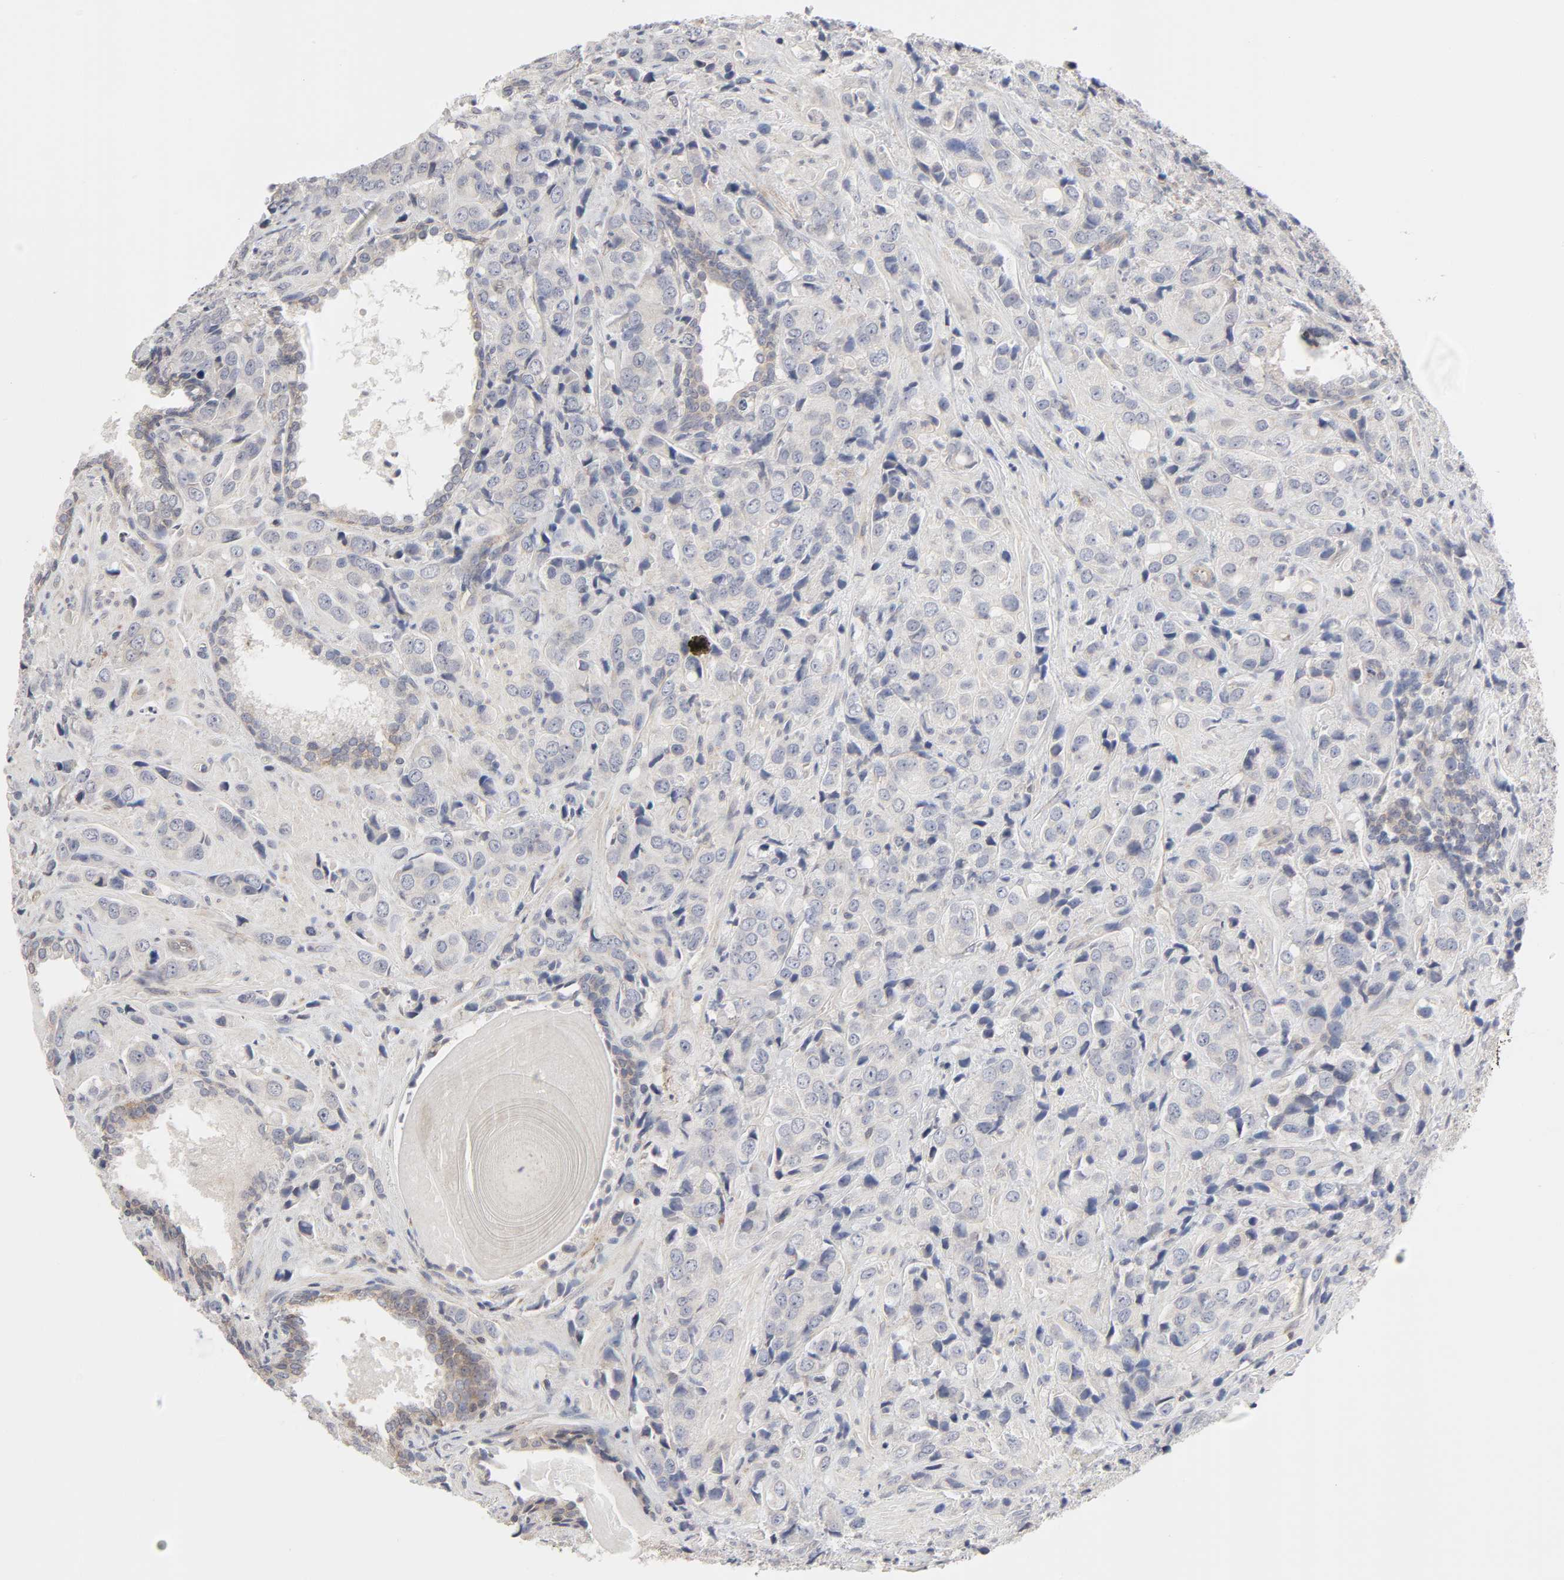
{"staining": {"intensity": "weak", "quantity": "25%-75%", "location": "cytoplasmic/membranous"}, "tissue": "prostate cancer", "cell_type": "Tumor cells", "image_type": "cancer", "snomed": [{"axis": "morphology", "description": "Adenocarcinoma, High grade"}, {"axis": "topography", "description": "Prostate"}], "caption": "This photomicrograph demonstrates immunohistochemistry staining of prostate adenocarcinoma (high-grade), with low weak cytoplasmic/membranous expression in about 25%-75% of tumor cells.", "gene": "IL4R", "patient": {"sex": "male", "age": 70}}